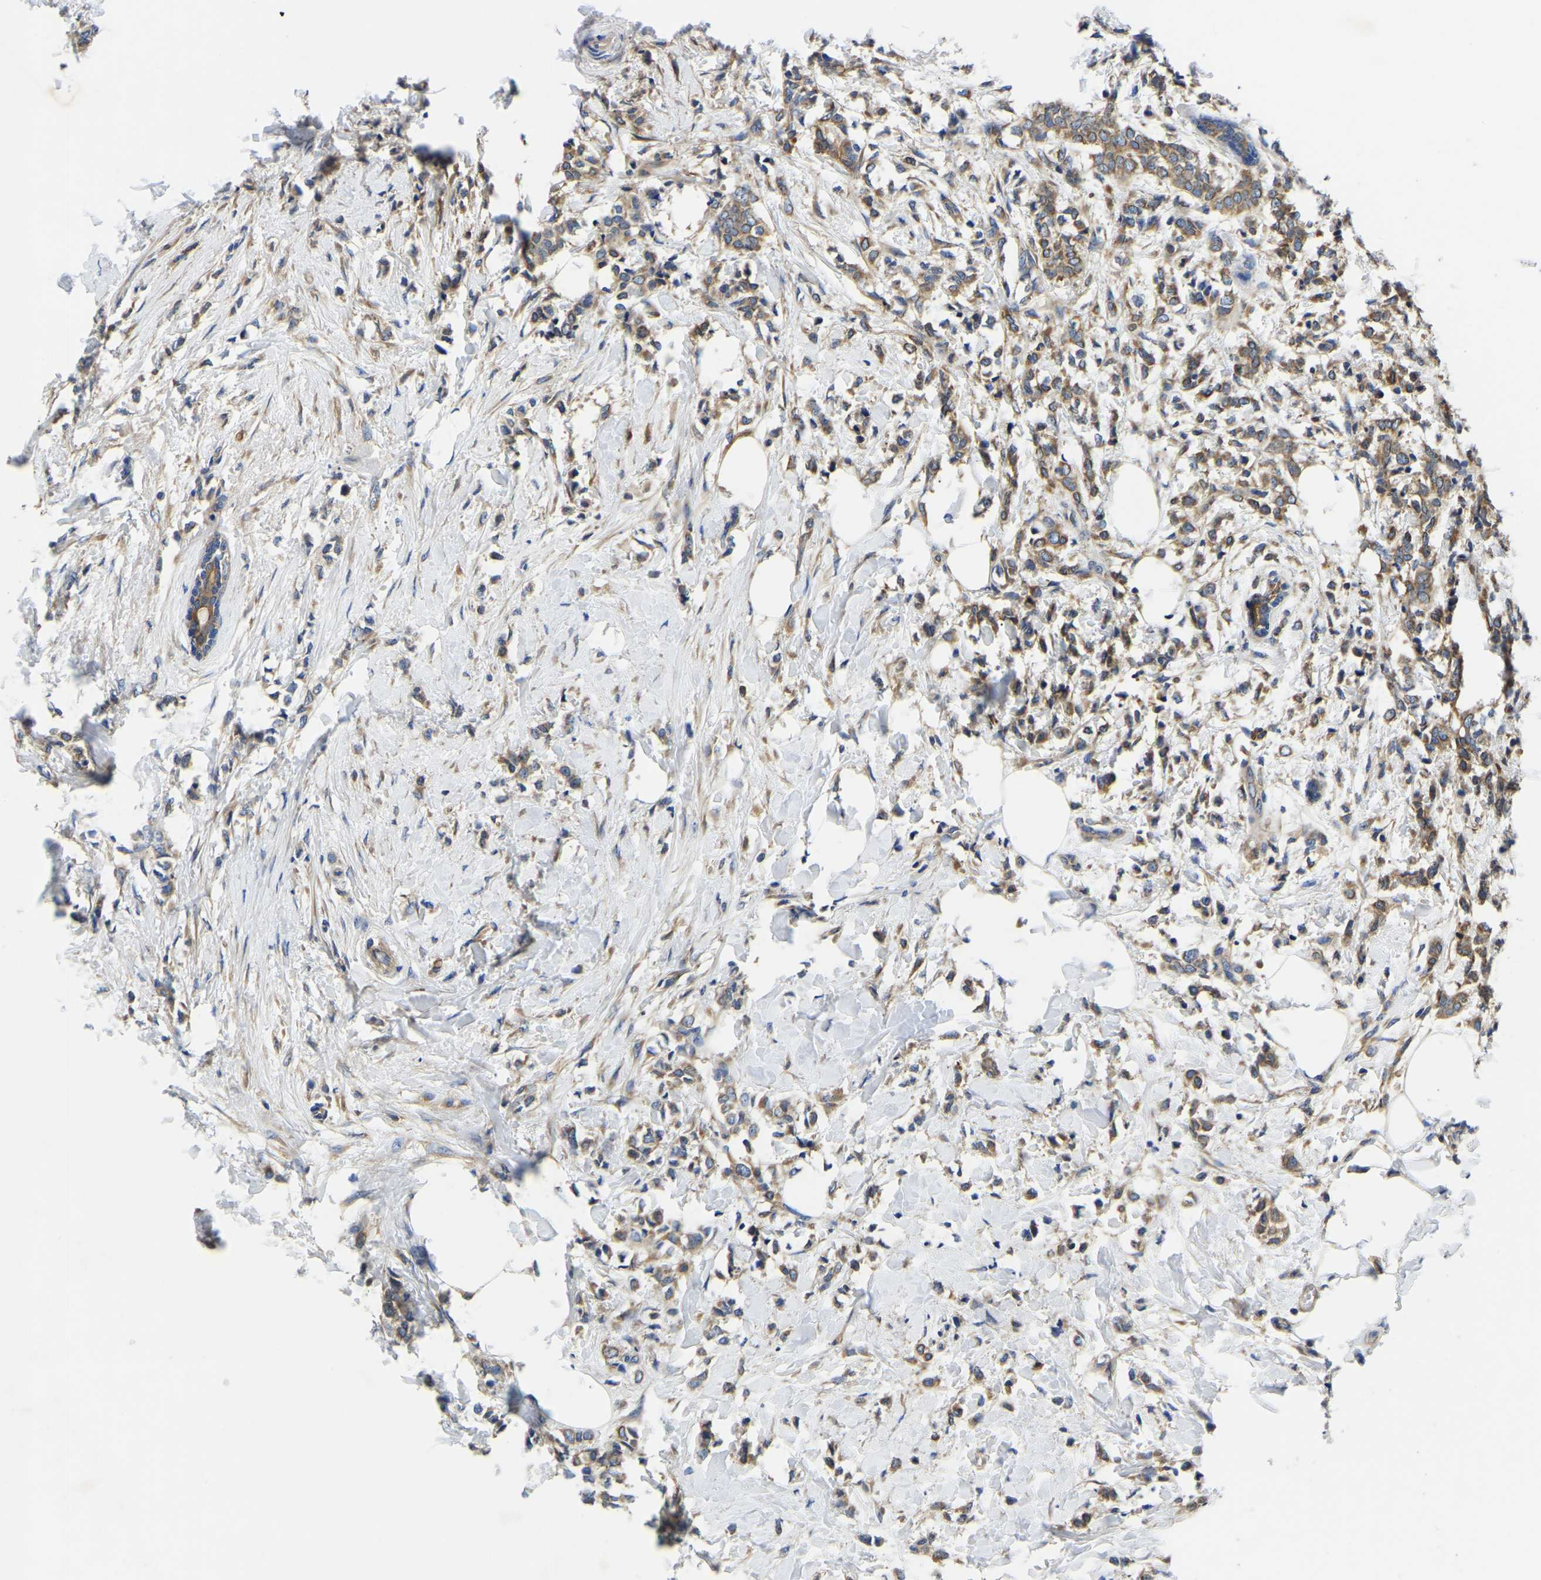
{"staining": {"intensity": "moderate", "quantity": ">75%", "location": "cytoplasmic/membranous"}, "tissue": "breast cancer", "cell_type": "Tumor cells", "image_type": "cancer", "snomed": [{"axis": "morphology", "description": "Lobular carcinoma, in situ"}, {"axis": "morphology", "description": "Lobular carcinoma"}, {"axis": "topography", "description": "Breast"}], "caption": "DAB (3,3'-diaminobenzidine) immunohistochemical staining of human breast lobular carcinoma reveals moderate cytoplasmic/membranous protein staining in approximately >75% of tumor cells.", "gene": "STAT2", "patient": {"sex": "female", "age": 41}}